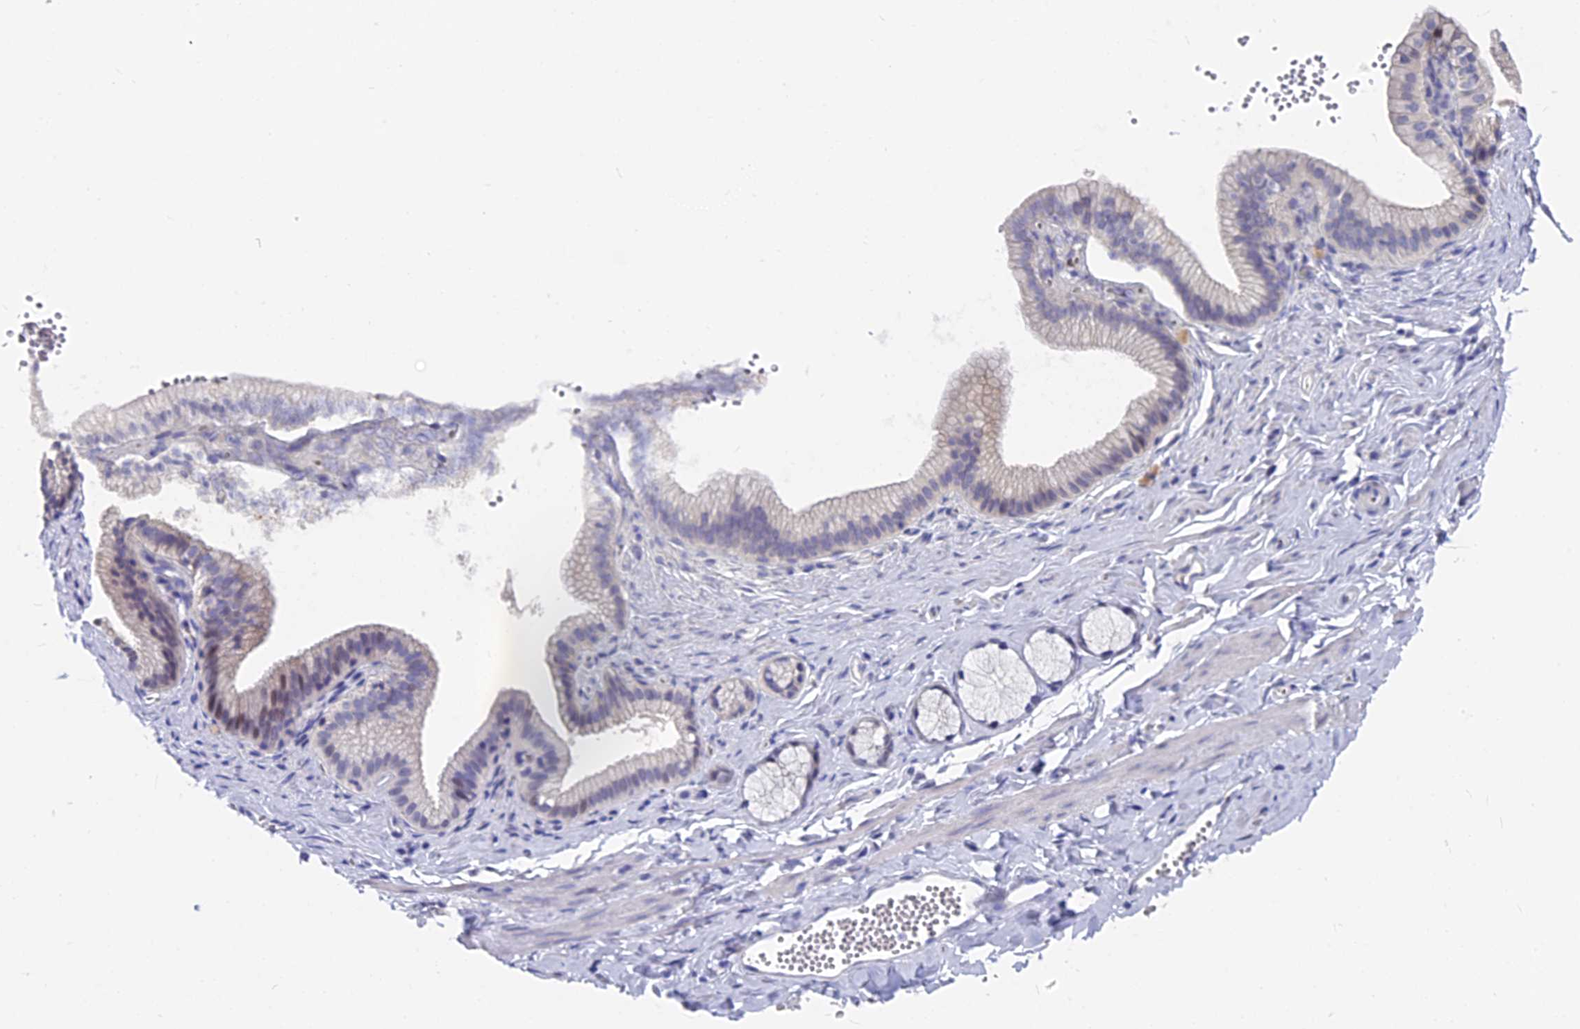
{"staining": {"intensity": "negative", "quantity": "none", "location": "none"}, "tissue": "adipose tissue", "cell_type": "Adipocytes", "image_type": "normal", "snomed": [{"axis": "morphology", "description": "Normal tissue, NOS"}, {"axis": "topography", "description": "Gallbladder"}, {"axis": "topography", "description": "Peripheral nerve tissue"}], "caption": "This is an immunohistochemistry photomicrograph of benign human adipose tissue. There is no staining in adipocytes.", "gene": "VPS33B", "patient": {"sex": "male", "age": 38}}